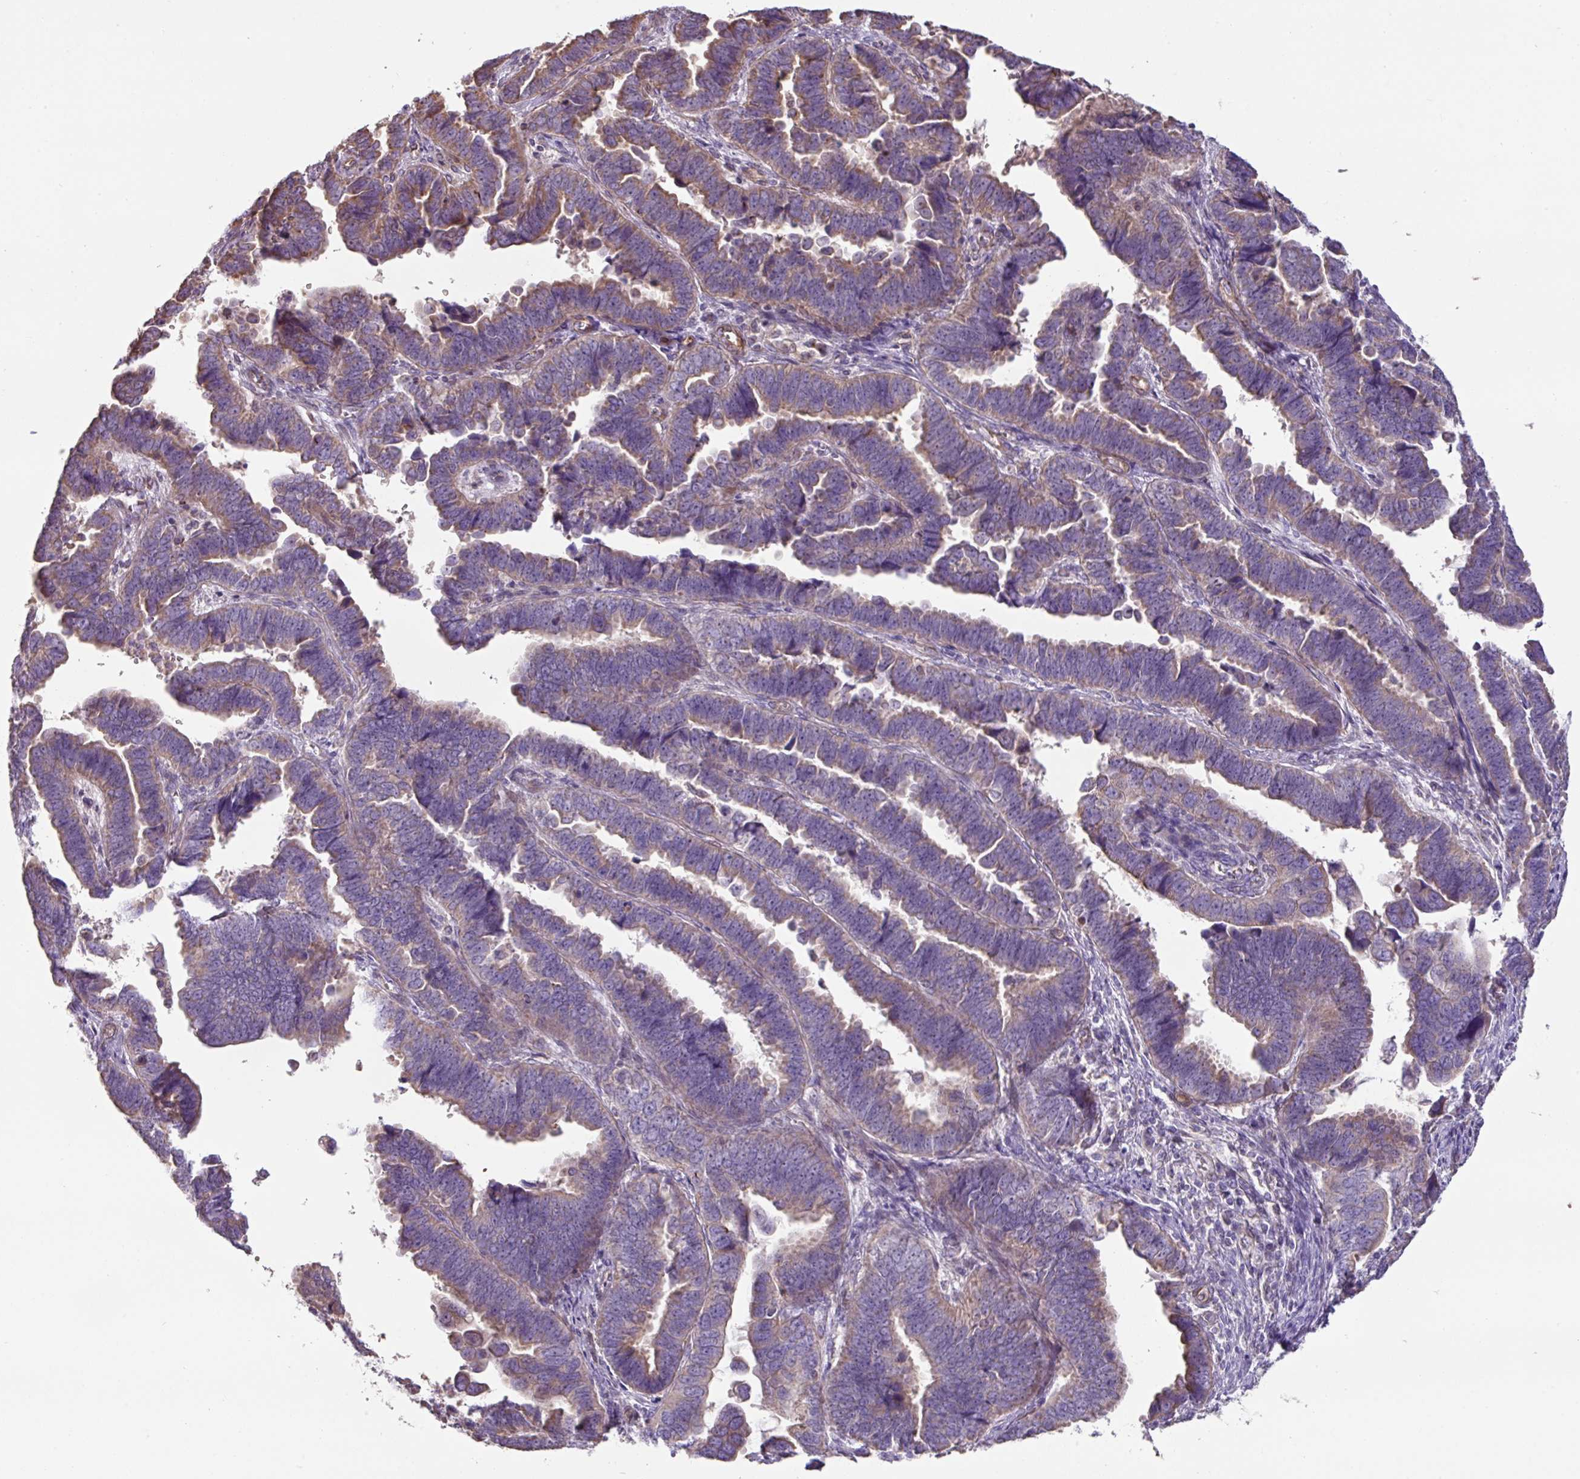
{"staining": {"intensity": "weak", "quantity": "25%-75%", "location": "cytoplasmic/membranous"}, "tissue": "endometrial cancer", "cell_type": "Tumor cells", "image_type": "cancer", "snomed": [{"axis": "morphology", "description": "Adenocarcinoma, NOS"}, {"axis": "topography", "description": "Endometrium"}], "caption": "Tumor cells display low levels of weak cytoplasmic/membranous staining in about 25%-75% of cells in endometrial cancer.", "gene": "MRRF", "patient": {"sex": "female", "age": 75}}